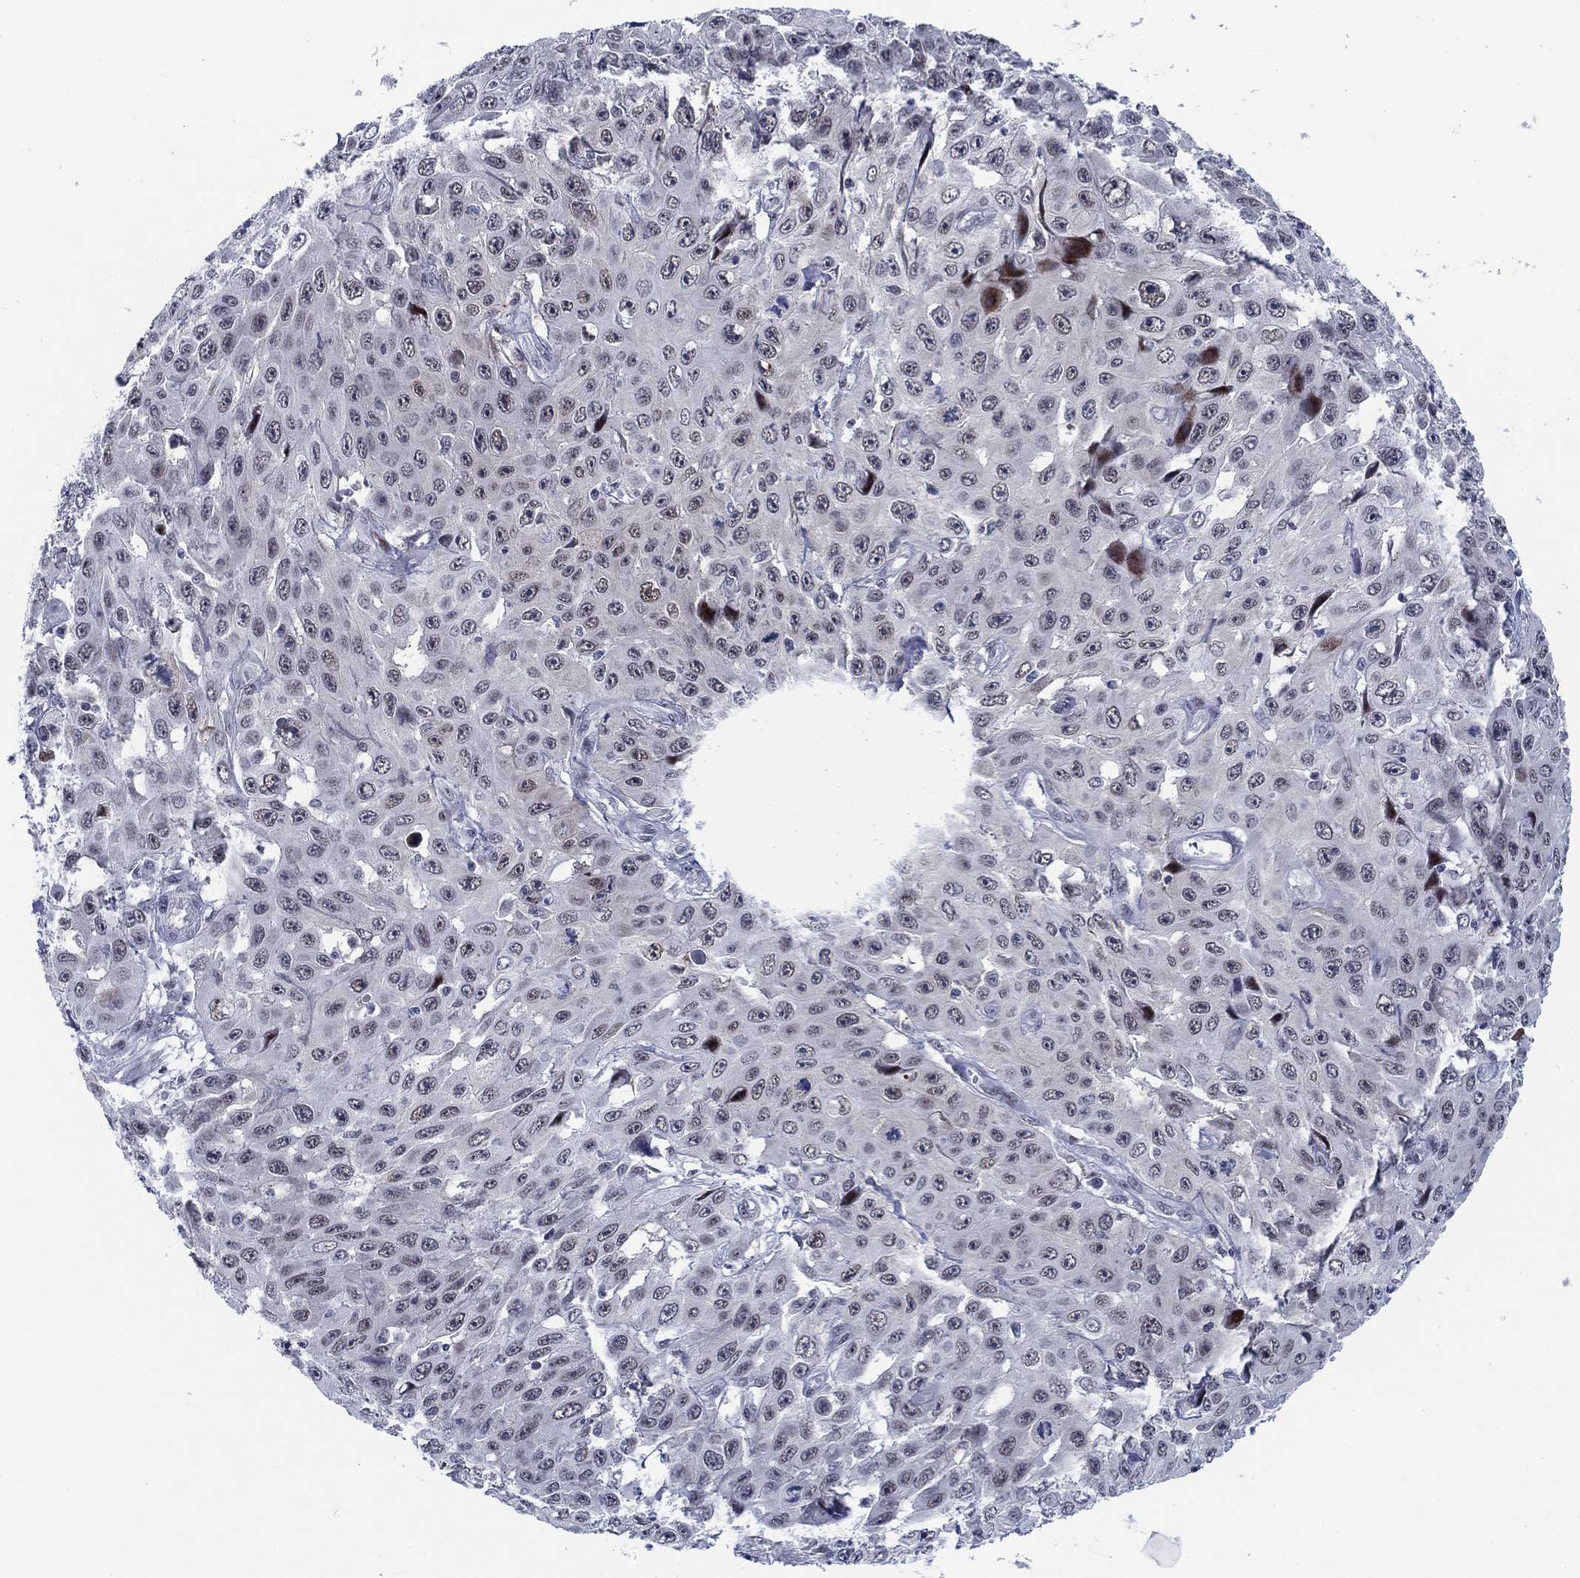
{"staining": {"intensity": "negative", "quantity": "none", "location": "none"}, "tissue": "skin cancer", "cell_type": "Tumor cells", "image_type": "cancer", "snomed": [{"axis": "morphology", "description": "Squamous cell carcinoma, NOS"}, {"axis": "topography", "description": "Skin"}], "caption": "Tumor cells show no significant protein staining in squamous cell carcinoma (skin).", "gene": "NEU3", "patient": {"sex": "male", "age": 82}}